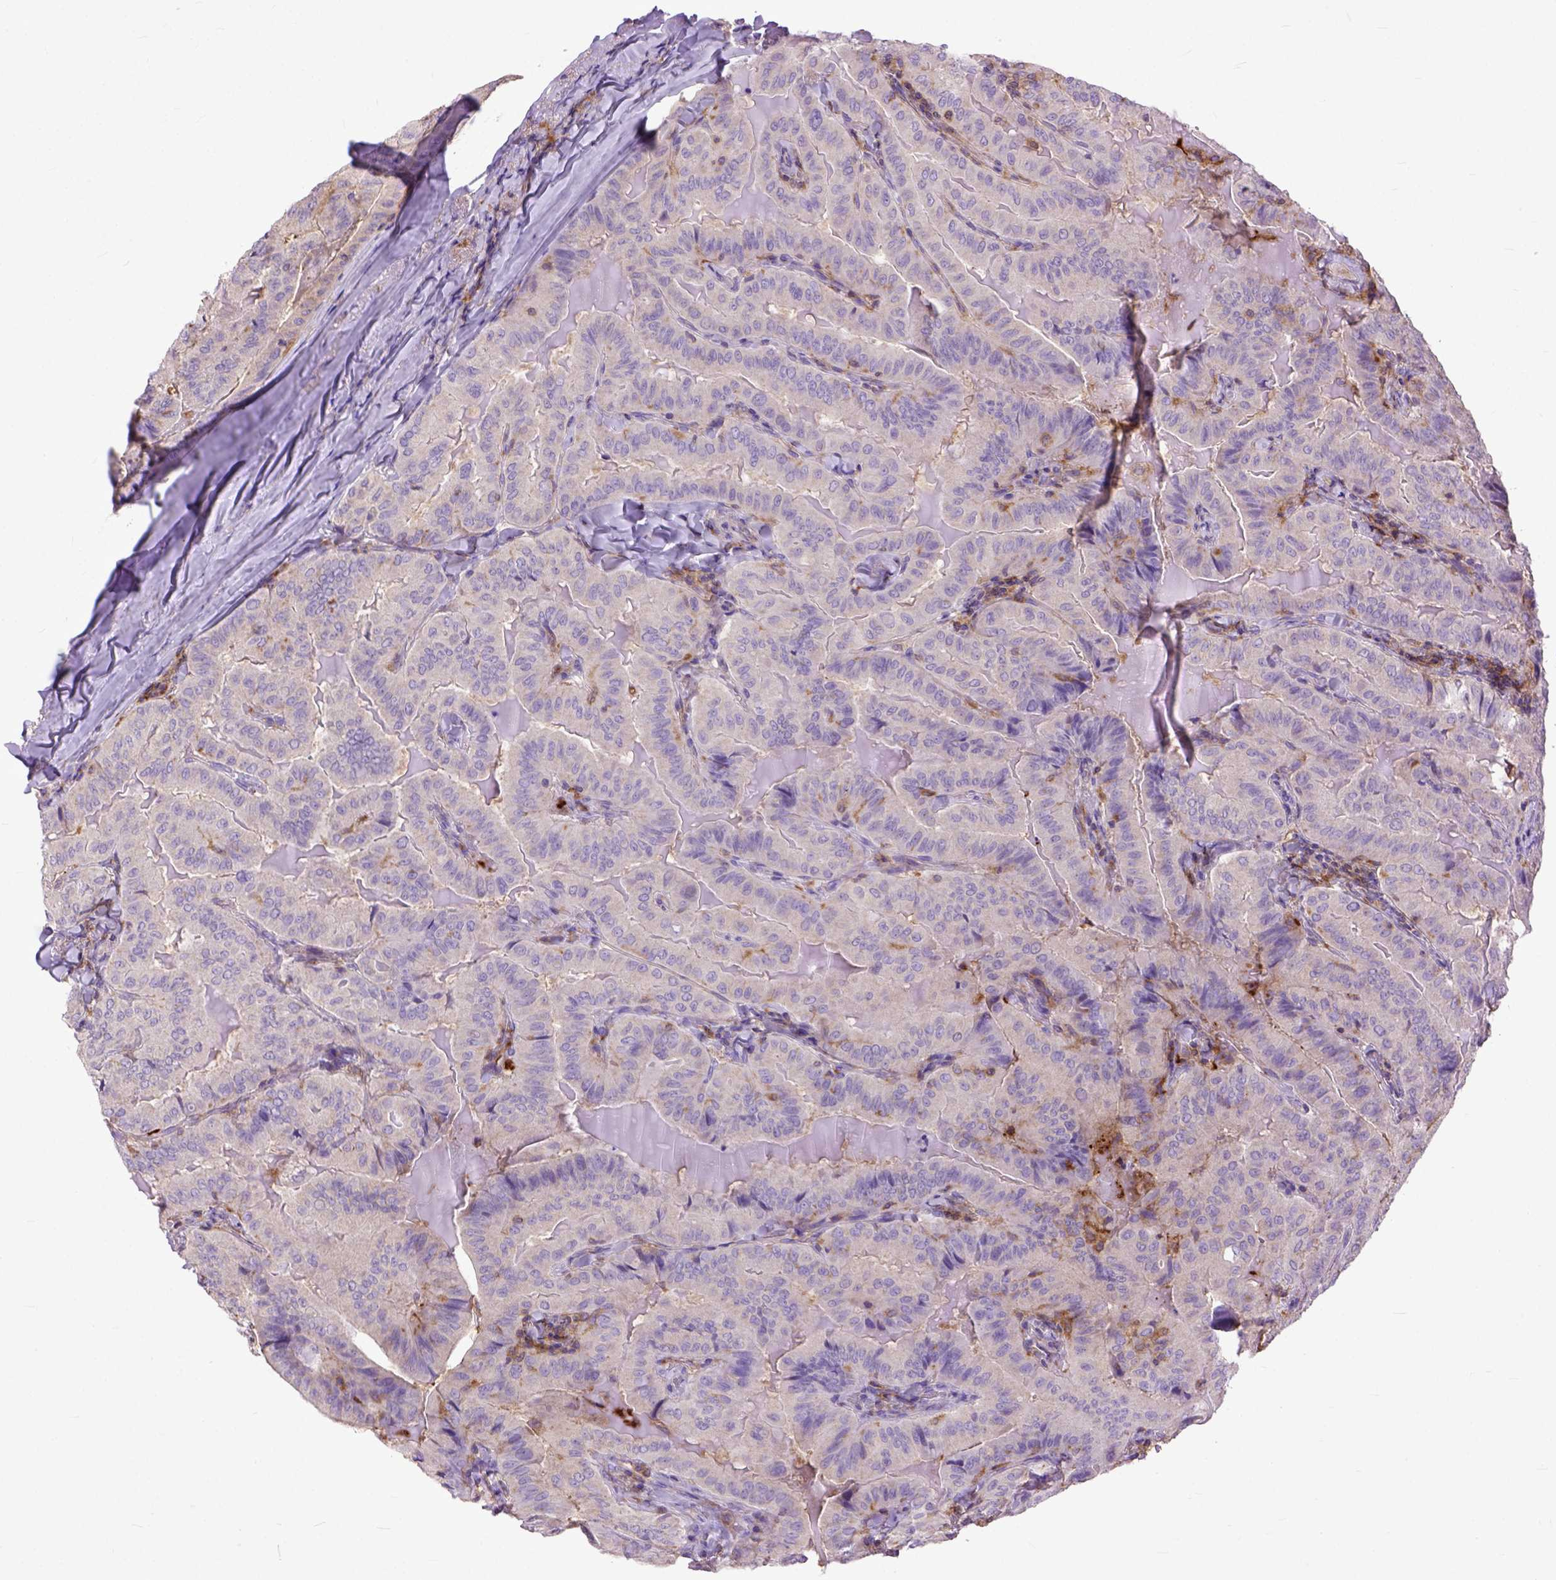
{"staining": {"intensity": "weak", "quantity": "<25%", "location": "cytoplasmic/membranous"}, "tissue": "thyroid cancer", "cell_type": "Tumor cells", "image_type": "cancer", "snomed": [{"axis": "morphology", "description": "Papillary adenocarcinoma, NOS"}, {"axis": "topography", "description": "Thyroid gland"}], "caption": "Protein analysis of thyroid cancer (papillary adenocarcinoma) shows no significant positivity in tumor cells.", "gene": "NAMPT", "patient": {"sex": "female", "age": 68}}